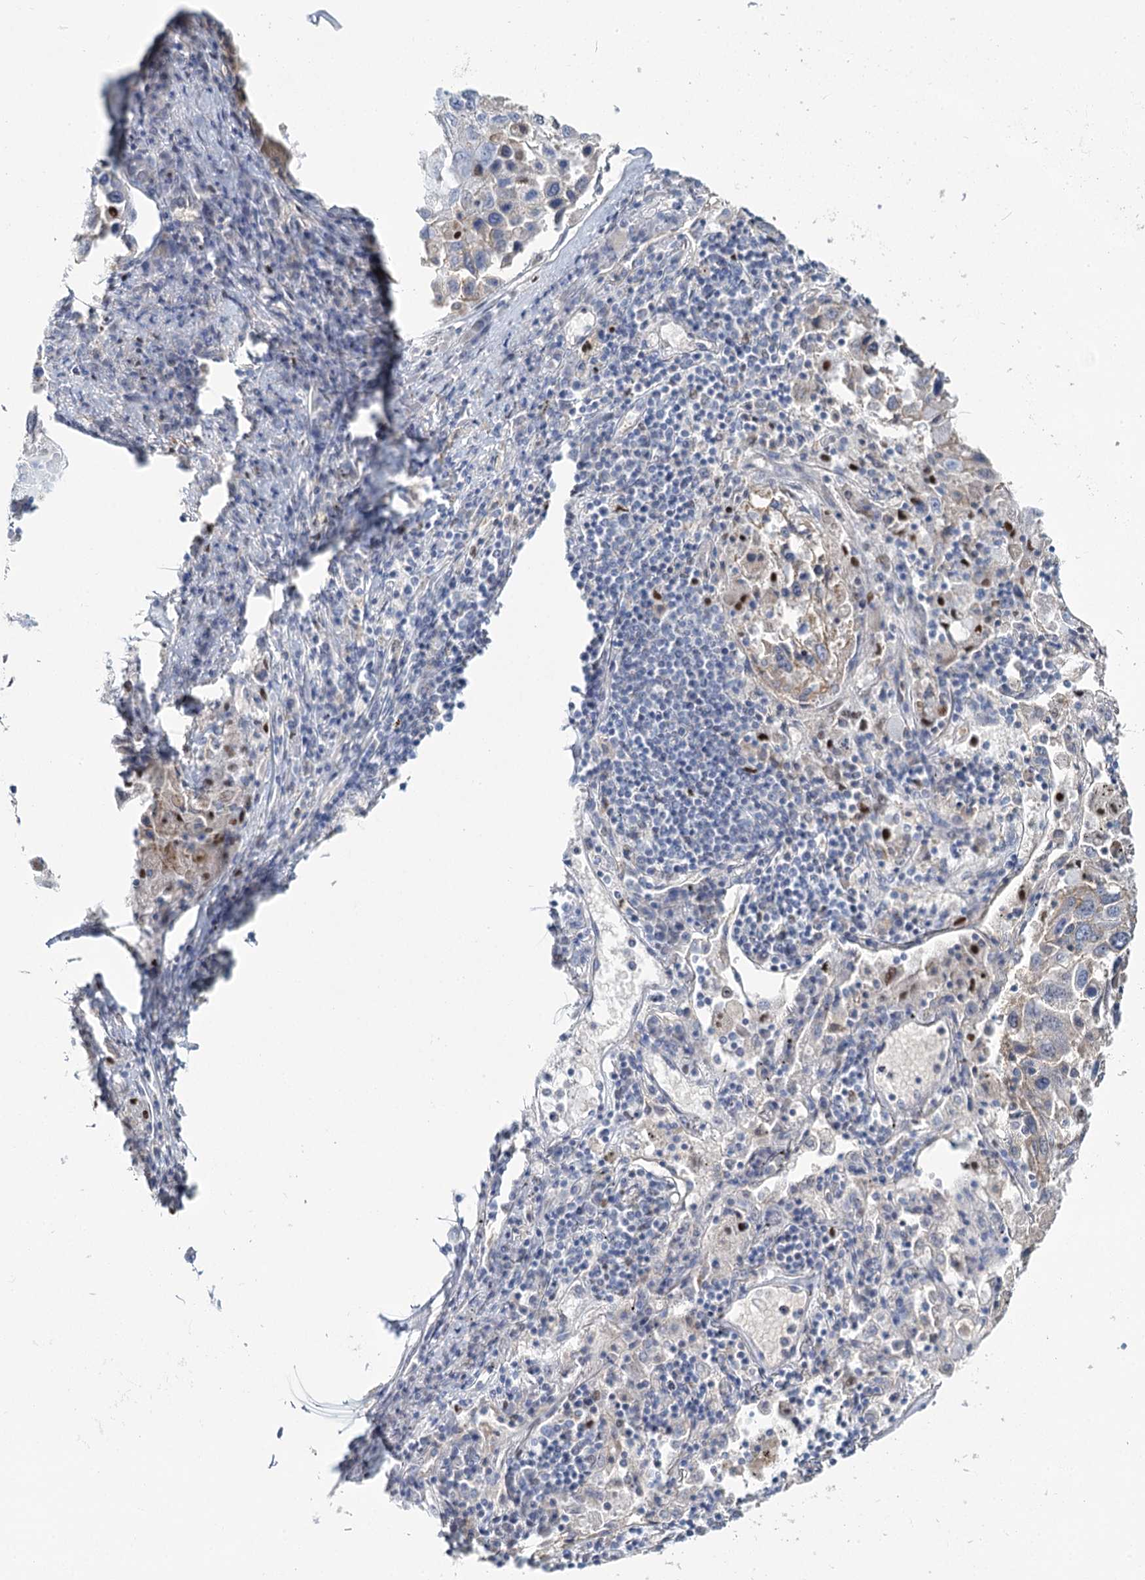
{"staining": {"intensity": "negative", "quantity": "none", "location": "none"}, "tissue": "lung cancer", "cell_type": "Tumor cells", "image_type": "cancer", "snomed": [{"axis": "morphology", "description": "Squamous cell carcinoma, NOS"}, {"axis": "topography", "description": "Lung"}], "caption": "Tumor cells show no significant expression in lung cancer.", "gene": "IGSF3", "patient": {"sex": "male", "age": 65}}